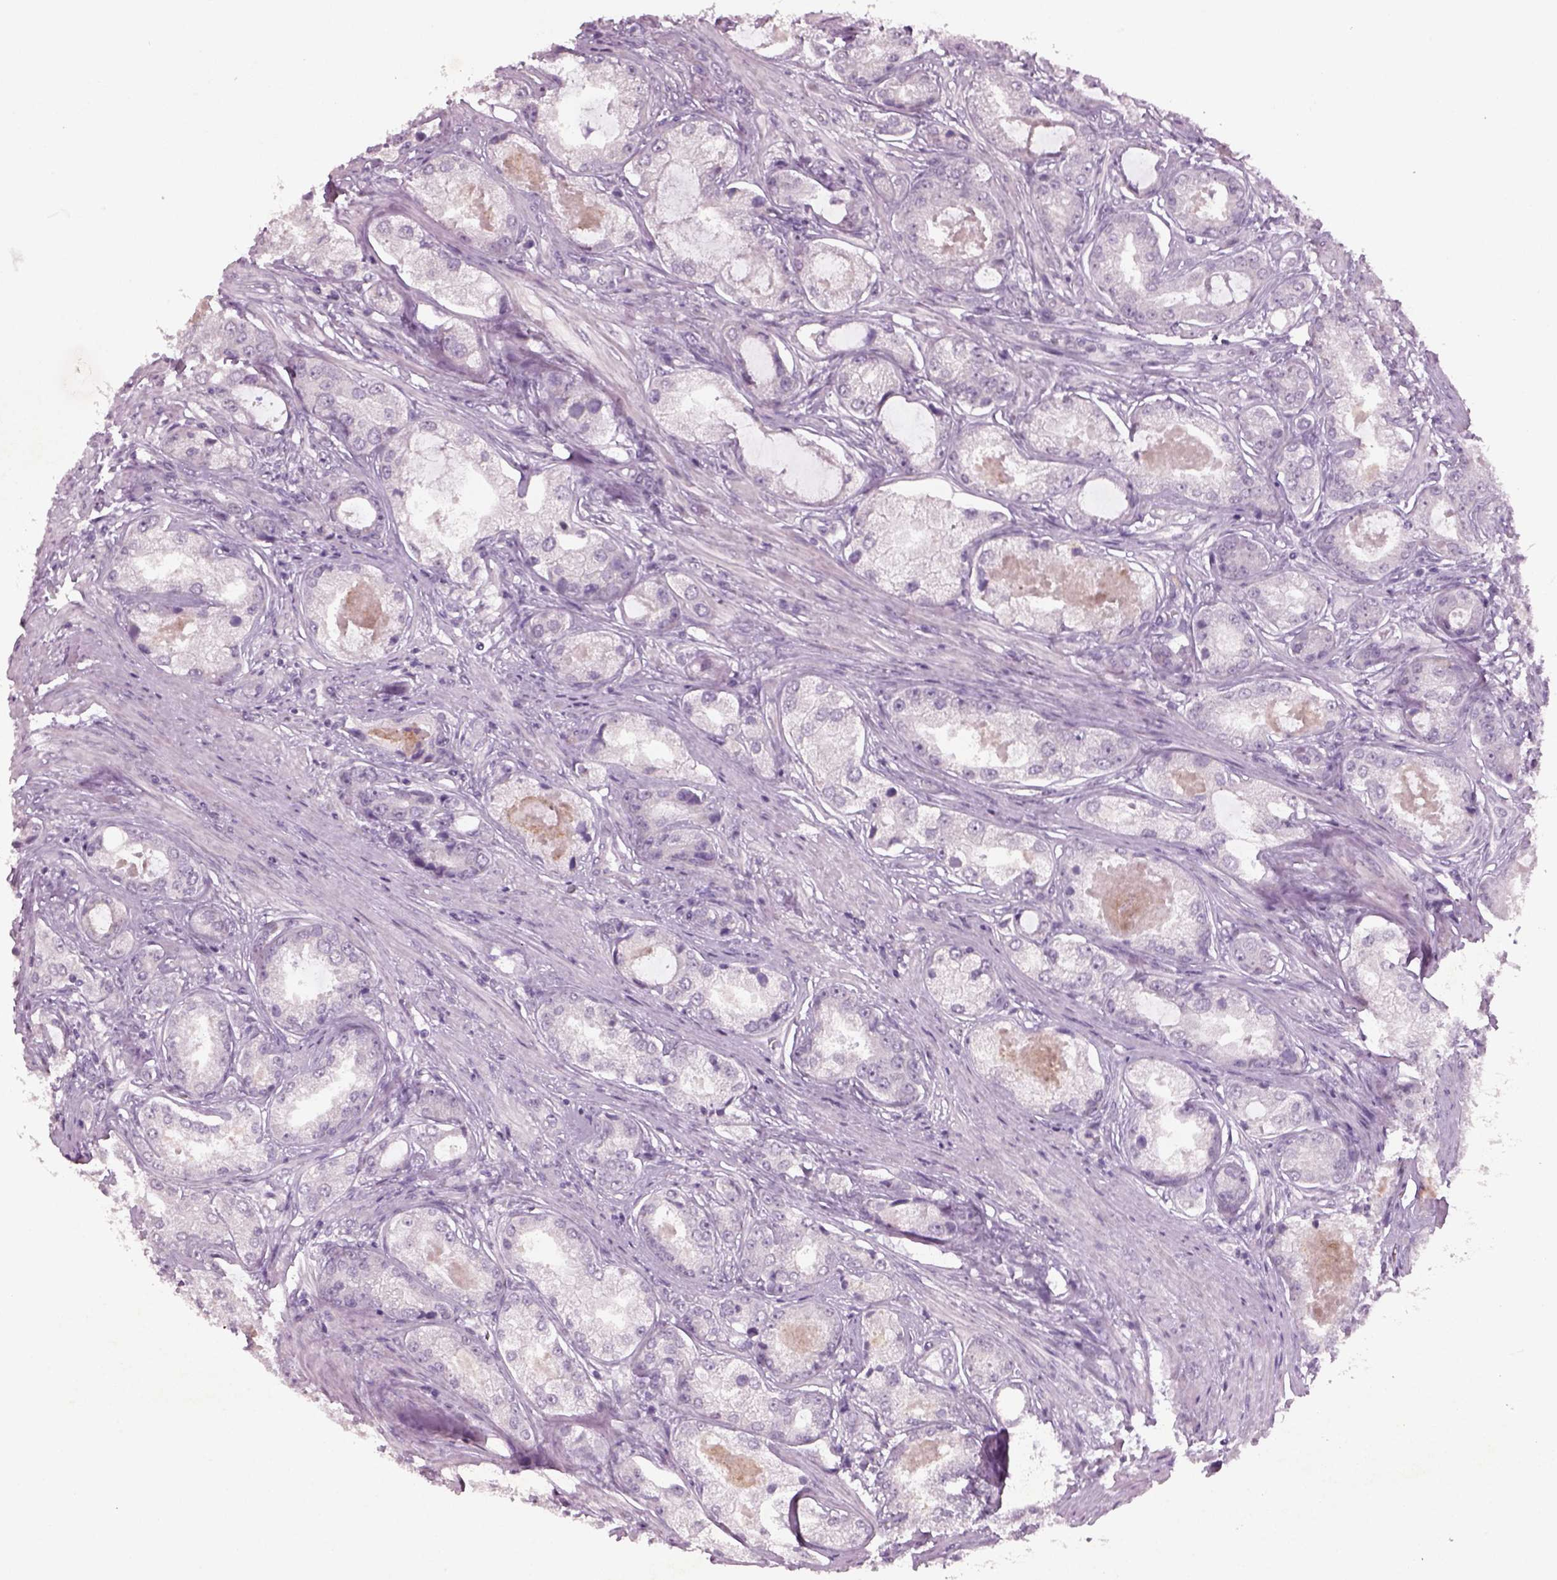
{"staining": {"intensity": "negative", "quantity": "none", "location": "none"}, "tissue": "prostate cancer", "cell_type": "Tumor cells", "image_type": "cancer", "snomed": [{"axis": "morphology", "description": "Adenocarcinoma, Low grade"}, {"axis": "topography", "description": "Prostate"}], "caption": "High magnification brightfield microscopy of prostate adenocarcinoma (low-grade) stained with DAB (brown) and counterstained with hematoxylin (blue): tumor cells show no significant positivity. (Brightfield microscopy of DAB (3,3'-diaminobenzidine) IHC at high magnification).", "gene": "PENK", "patient": {"sex": "male", "age": 68}}